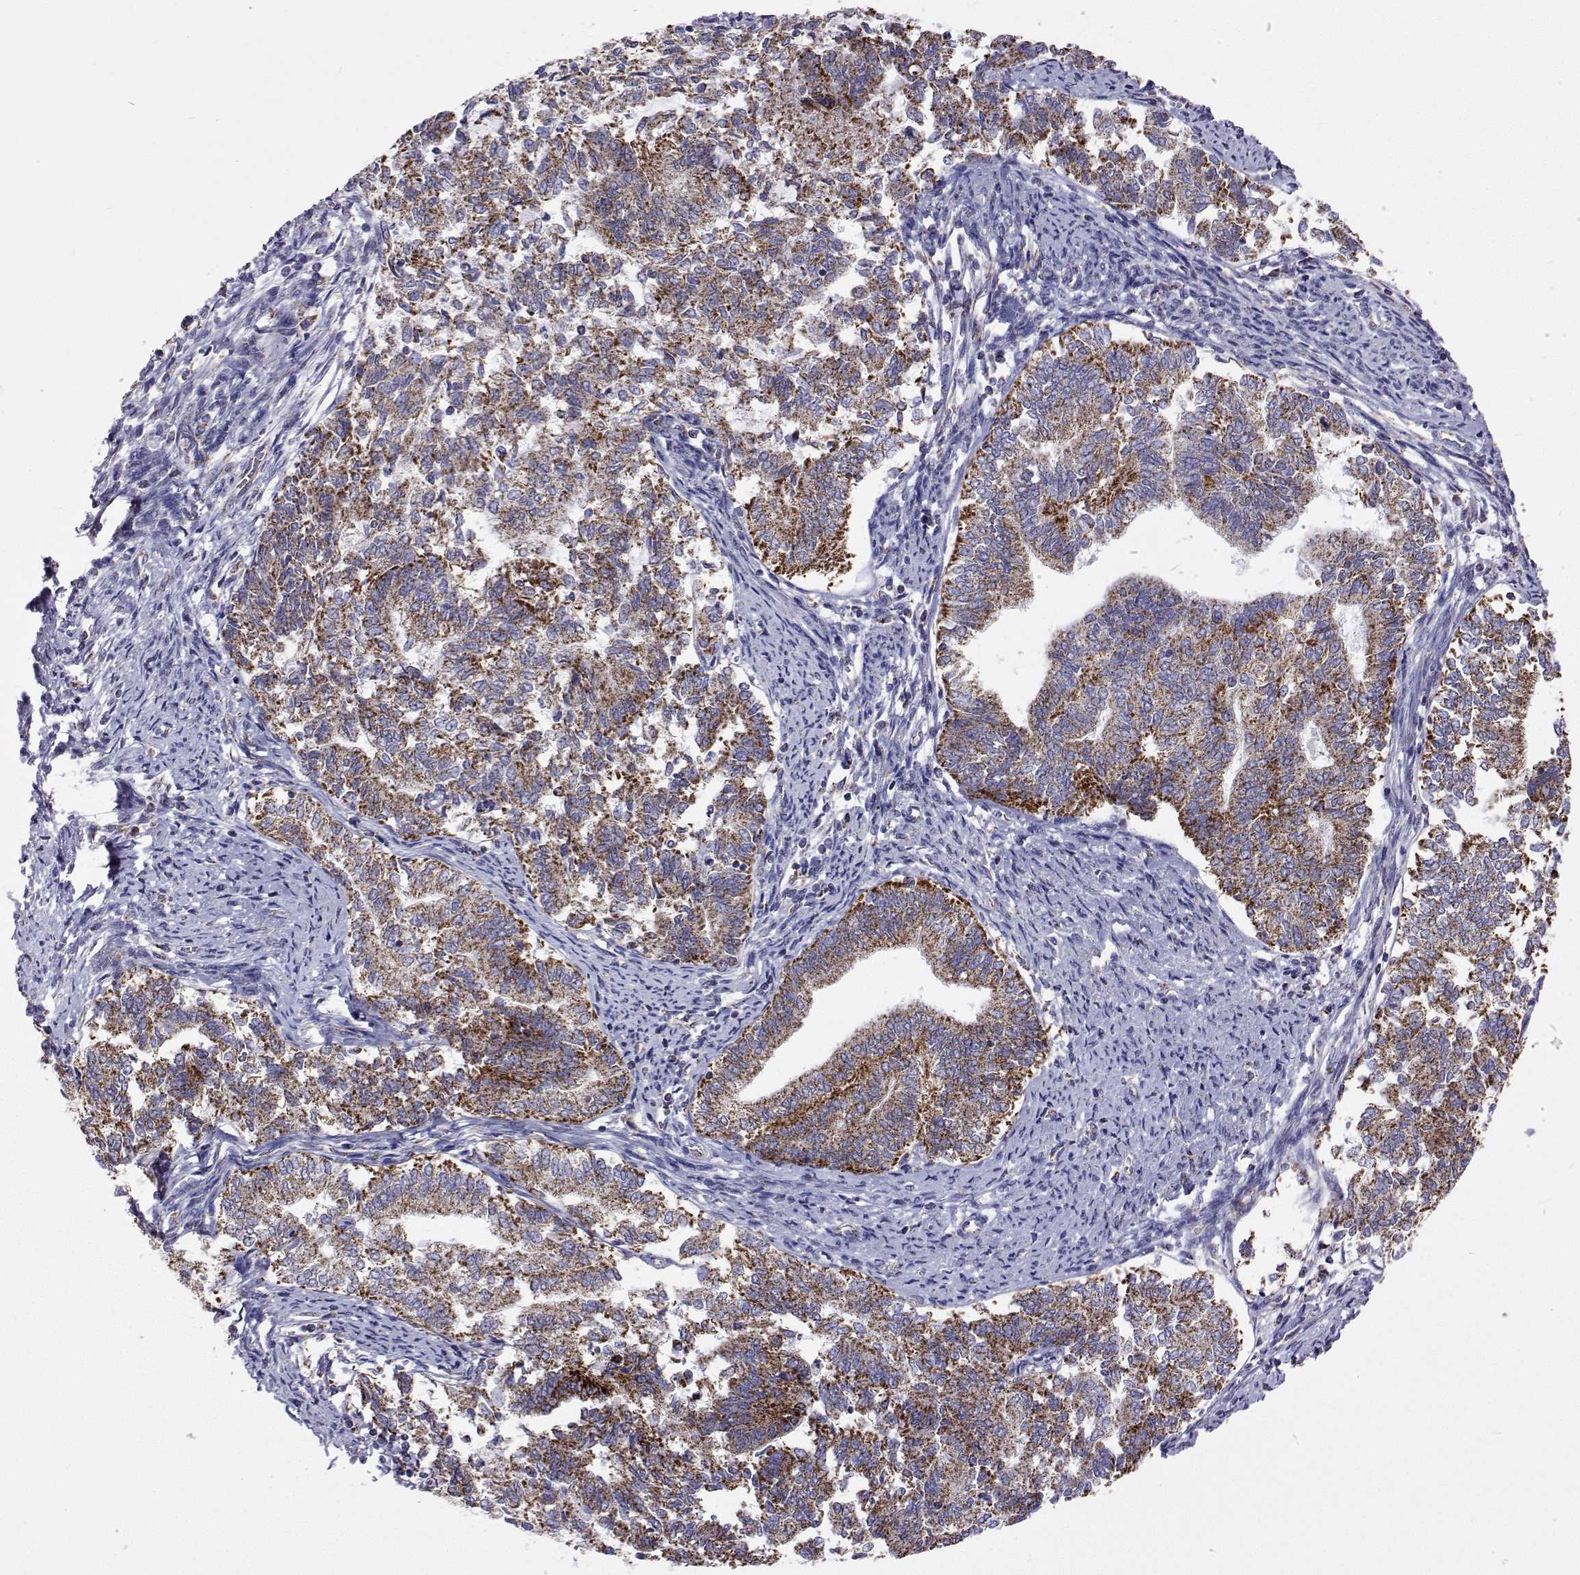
{"staining": {"intensity": "strong", "quantity": "25%-75%", "location": "cytoplasmic/membranous"}, "tissue": "endometrial cancer", "cell_type": "Tumor cells", "image_type": "cancer", "snomed": [{"axis": "morphology", "description": "Adenocarcinoma, NOS"}, {"axis": "topography", "description": "Endometrium"}], "caption": "Immunohistochemistry (IHC) histopathology image of neoplastic tissue: human adenocarcinoma (endometrial) stained using IHC shows high levels of strong protein expression localized specifically in the cytoplasmic/membranous of tumor cells, appearing as a cytoplasmic/membranous brown color.", "gene": "MCCC2", "patient": {"sex": "female", "age": 65}}